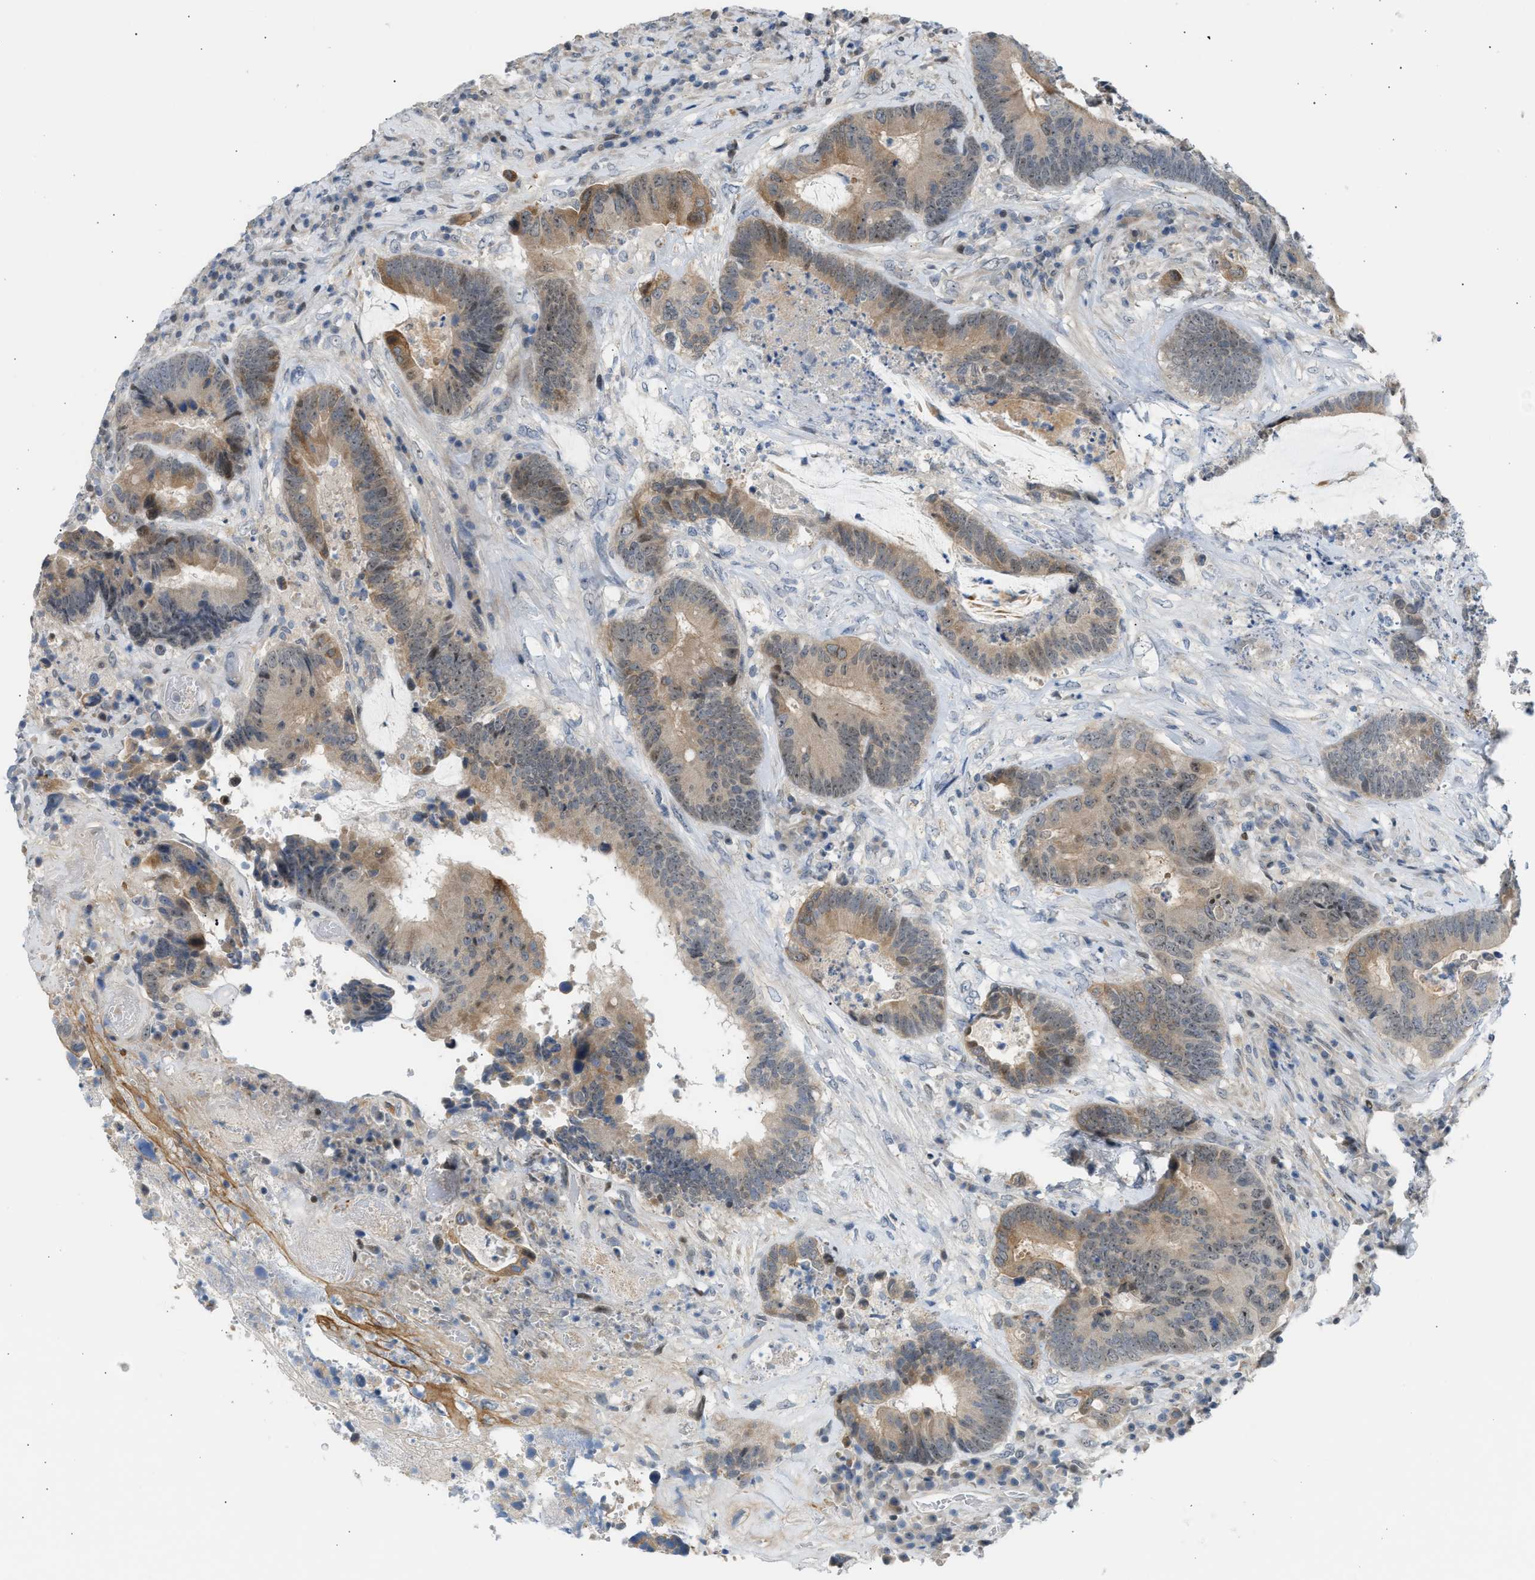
{"staining": {"intensity": "moderate", "quantity": "25%-75%", "location": "cytoplasmic/membranous"}, "tissue": "colorectal cancer", "cell_type": "Tumor cells", "image_type": "cancer", "snomed": [{"axis": "morphology", "description": "Adenocarcinoma, NOS"}, {"axis": "topography", "description": "Rectum"}], "caption": "DAB immunohistochemical staining of human adenocarcinoma (colorectal) exhibits moderate cytoplasmic/membranous protein positivity in about 25%-75% of tumor cells.", "gene": "NPS", "patient": {"sex": "female", "age": 89}}